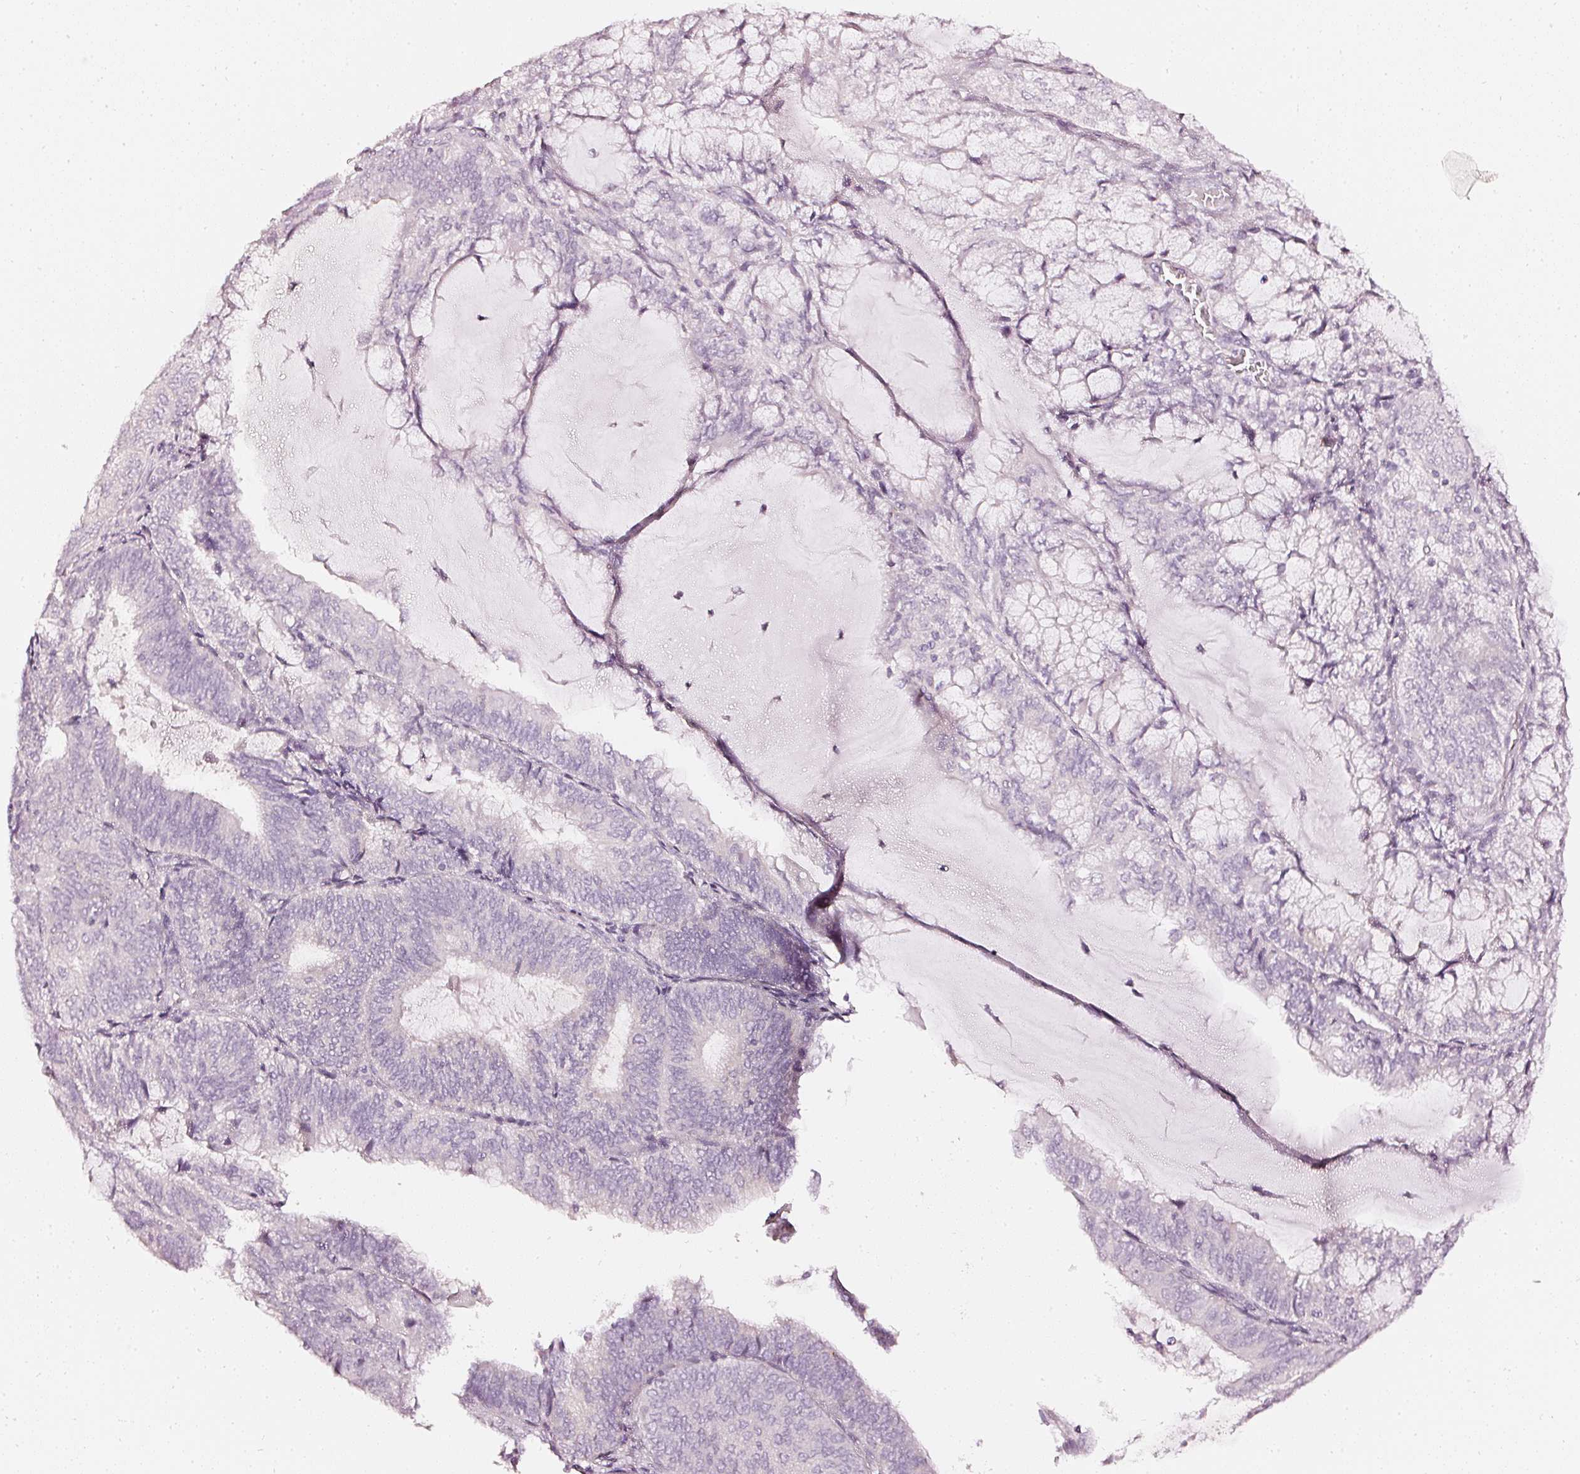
{"staining": {"intensity": "negative", "quantity": "none", "location": "none"}, "tissue": "endometrial cancer", "cell_type": "Tumor cells", "image_type": "cancer", "snomed": [{"axis": "morphology", "description": "Adenocarcinoma, NOS"}, {"axis": "topography", "description": "Endometrium"}], "caption": "Immunohistochemistry photomicrograph of human endometrial adenocarcinoma stained for a protein (brown), which shows no staining in tumor cells.", "gene": "CNP", "patient": {"sex": "female", "age": 81}}